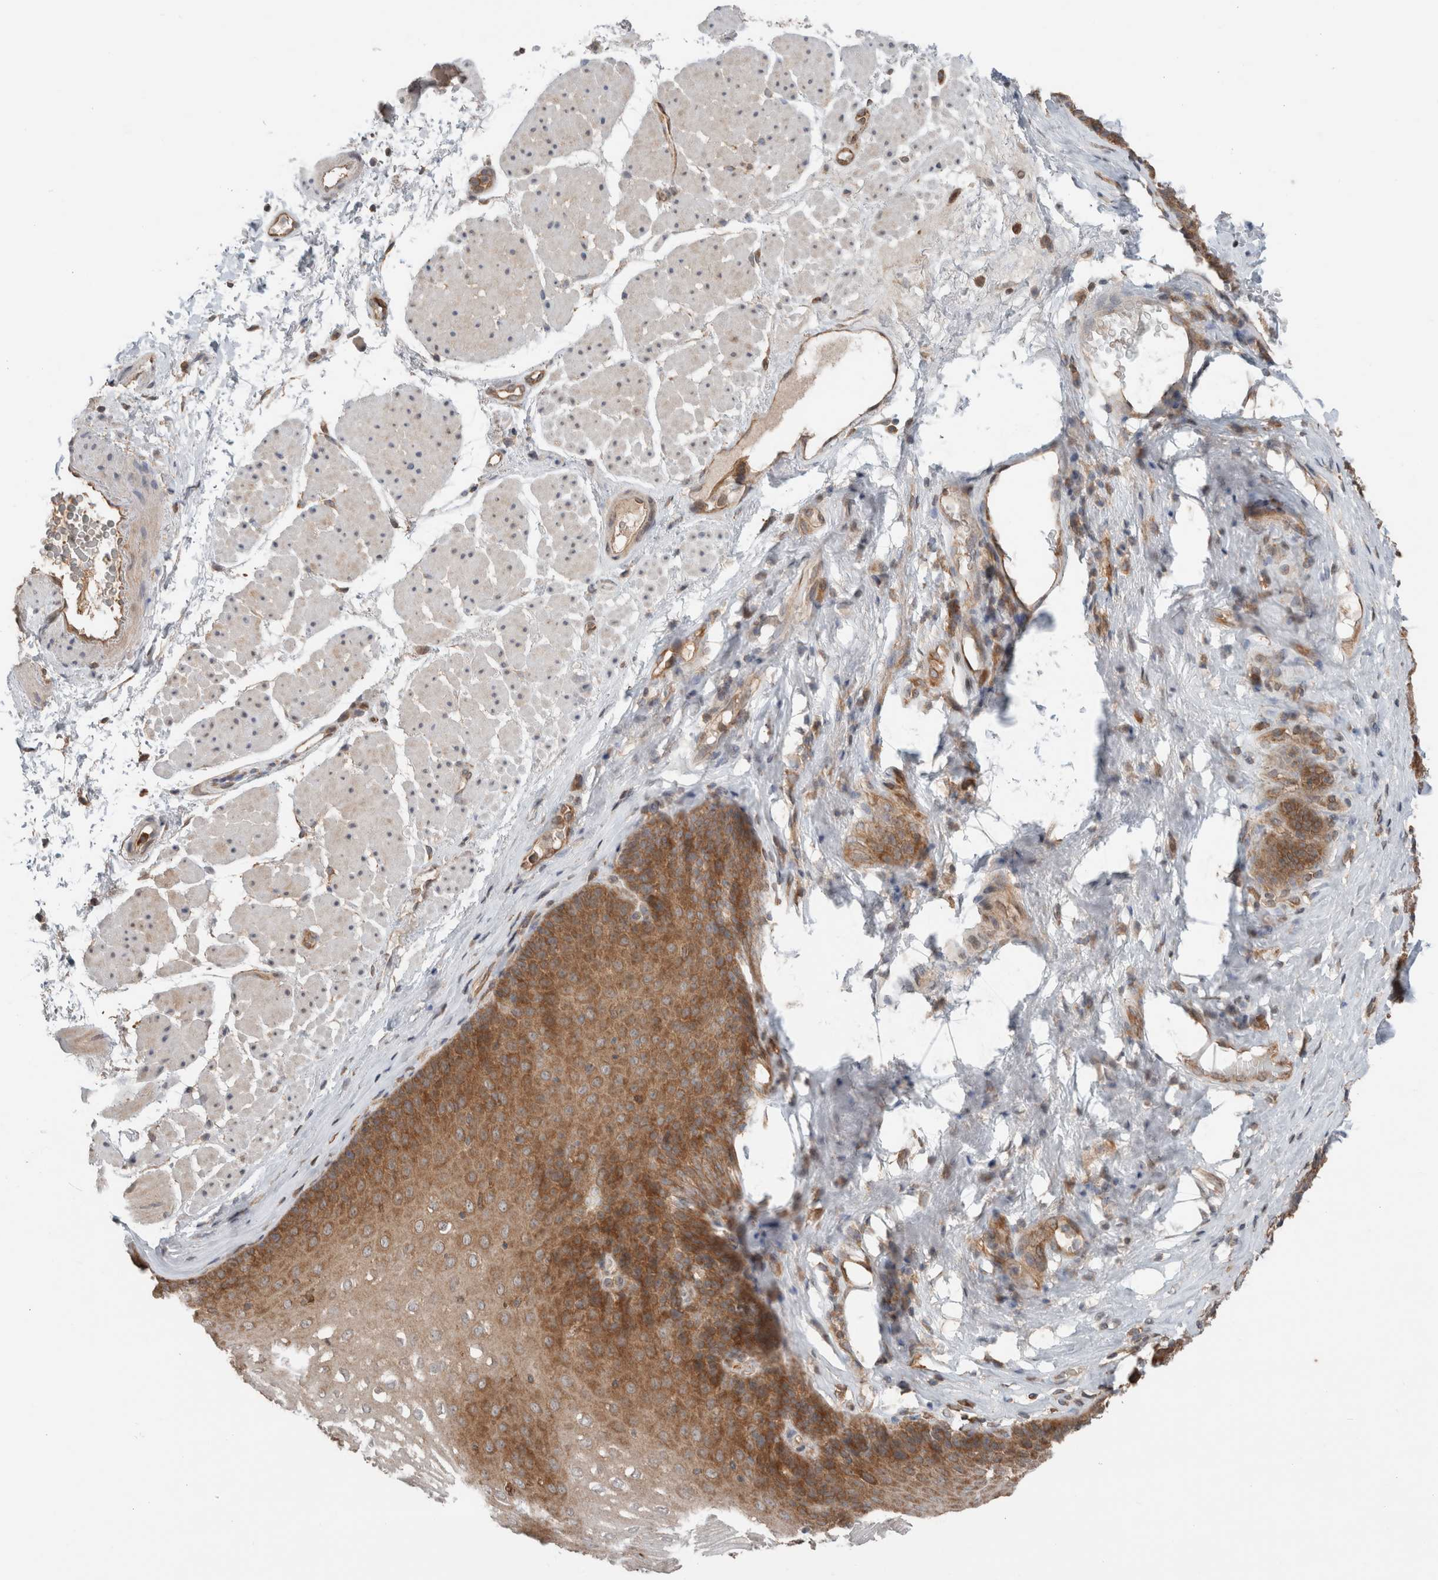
{"staining": {"intensity": "moderate", "quantity": ">75%", "location": "cytoplasmic/membranous"}, "tissue": "esophagus", "cell_type": "Squamous epithelial cells", "image_type": "normal", "snomed": [{"axis": "morphology", "description": "Normal tissue, NOS"}, {"axis": "topography", "description": "Esophagus"}], "caption": "Esophagus stained with DAB (3,3'-diaminobenzidine) immunohistochemistry (IHC) displays medium levels of moderate cytoplasmic/membranous staining in approximately >75% of squamous epithelial cells. Nuclei are stained in blue.", "gene": "XPNPEP1", "patient": {"sex": "female", "age": 66}}